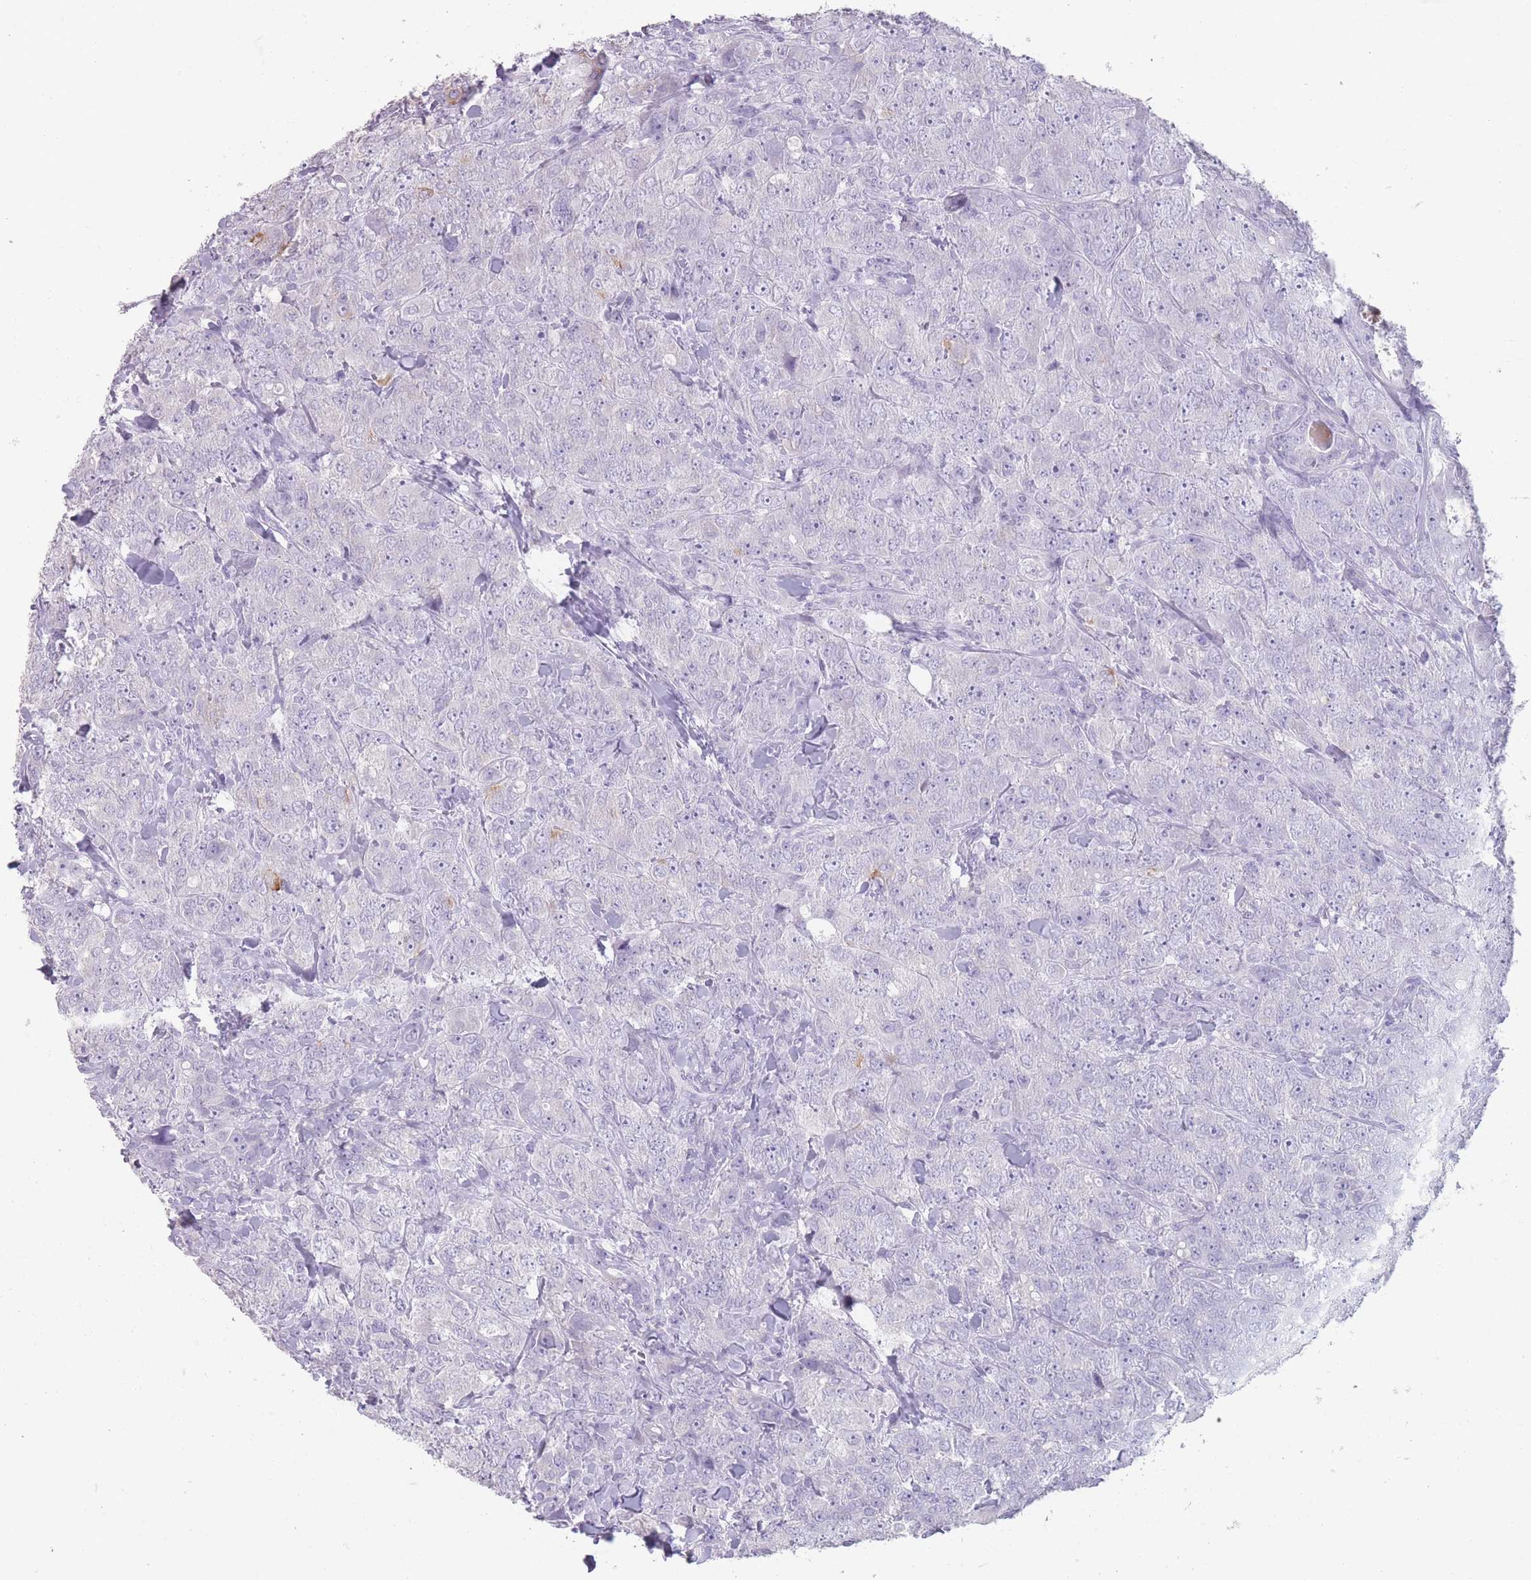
{"staining": {"intensity": "negative", "quantity": "none", "location": "none"}, "tissue": "breast cancer", "cell_type": "Tumor cells", "image_type": "cancer", "snomed": [{"axis": "morphology", "description": "Duct carcinoma"}, {"axis": "topography", "description": "Breast"}], "caption": "An immunohistochemistry (IHC) micrograph of breast cancer is shown. There is no staining in tumor cells of breast cancer.", "gene": "RHBG", "patient": {"sex": "female", "age": 43}}